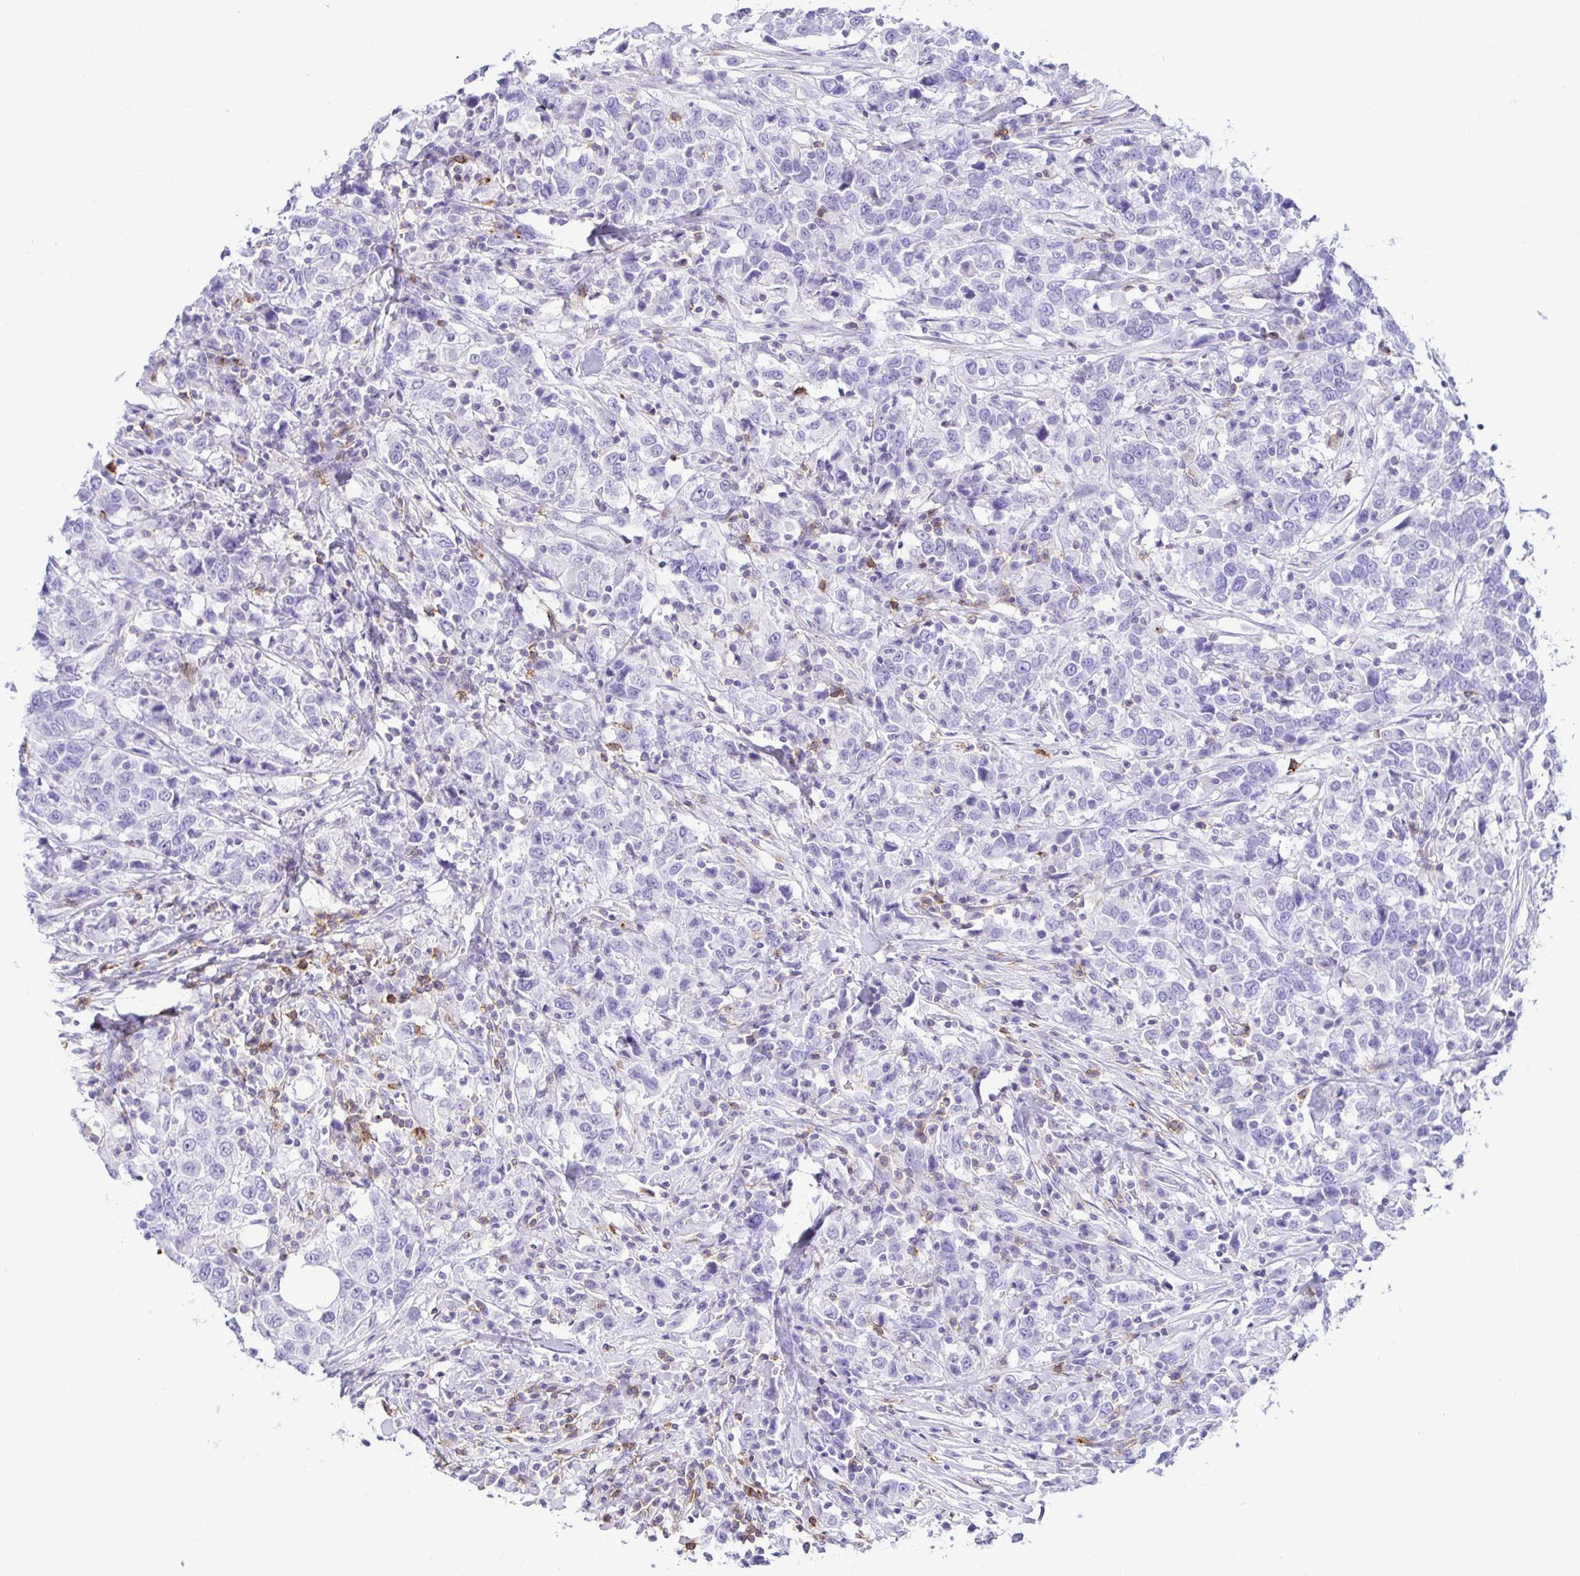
{"staining": {"intensity": "negative", "quantity": "none", "location": "none"}, "tissue": "urothelial cancer", "cell_type": "Tumor cells", "image_type": "cancer", "snomed": [{"axis": "morphology", "description": "Urothelial carcinoma, High grade"}, {"axis": "topography", "description": "Urinary bladder"}], "caption": "High-grade urothelial carcinoma was stained to show a protein in brown. There is no significant staining in tumor cells.", "gene": "CD5", "patient": {"sex": "male", "age": 61}}